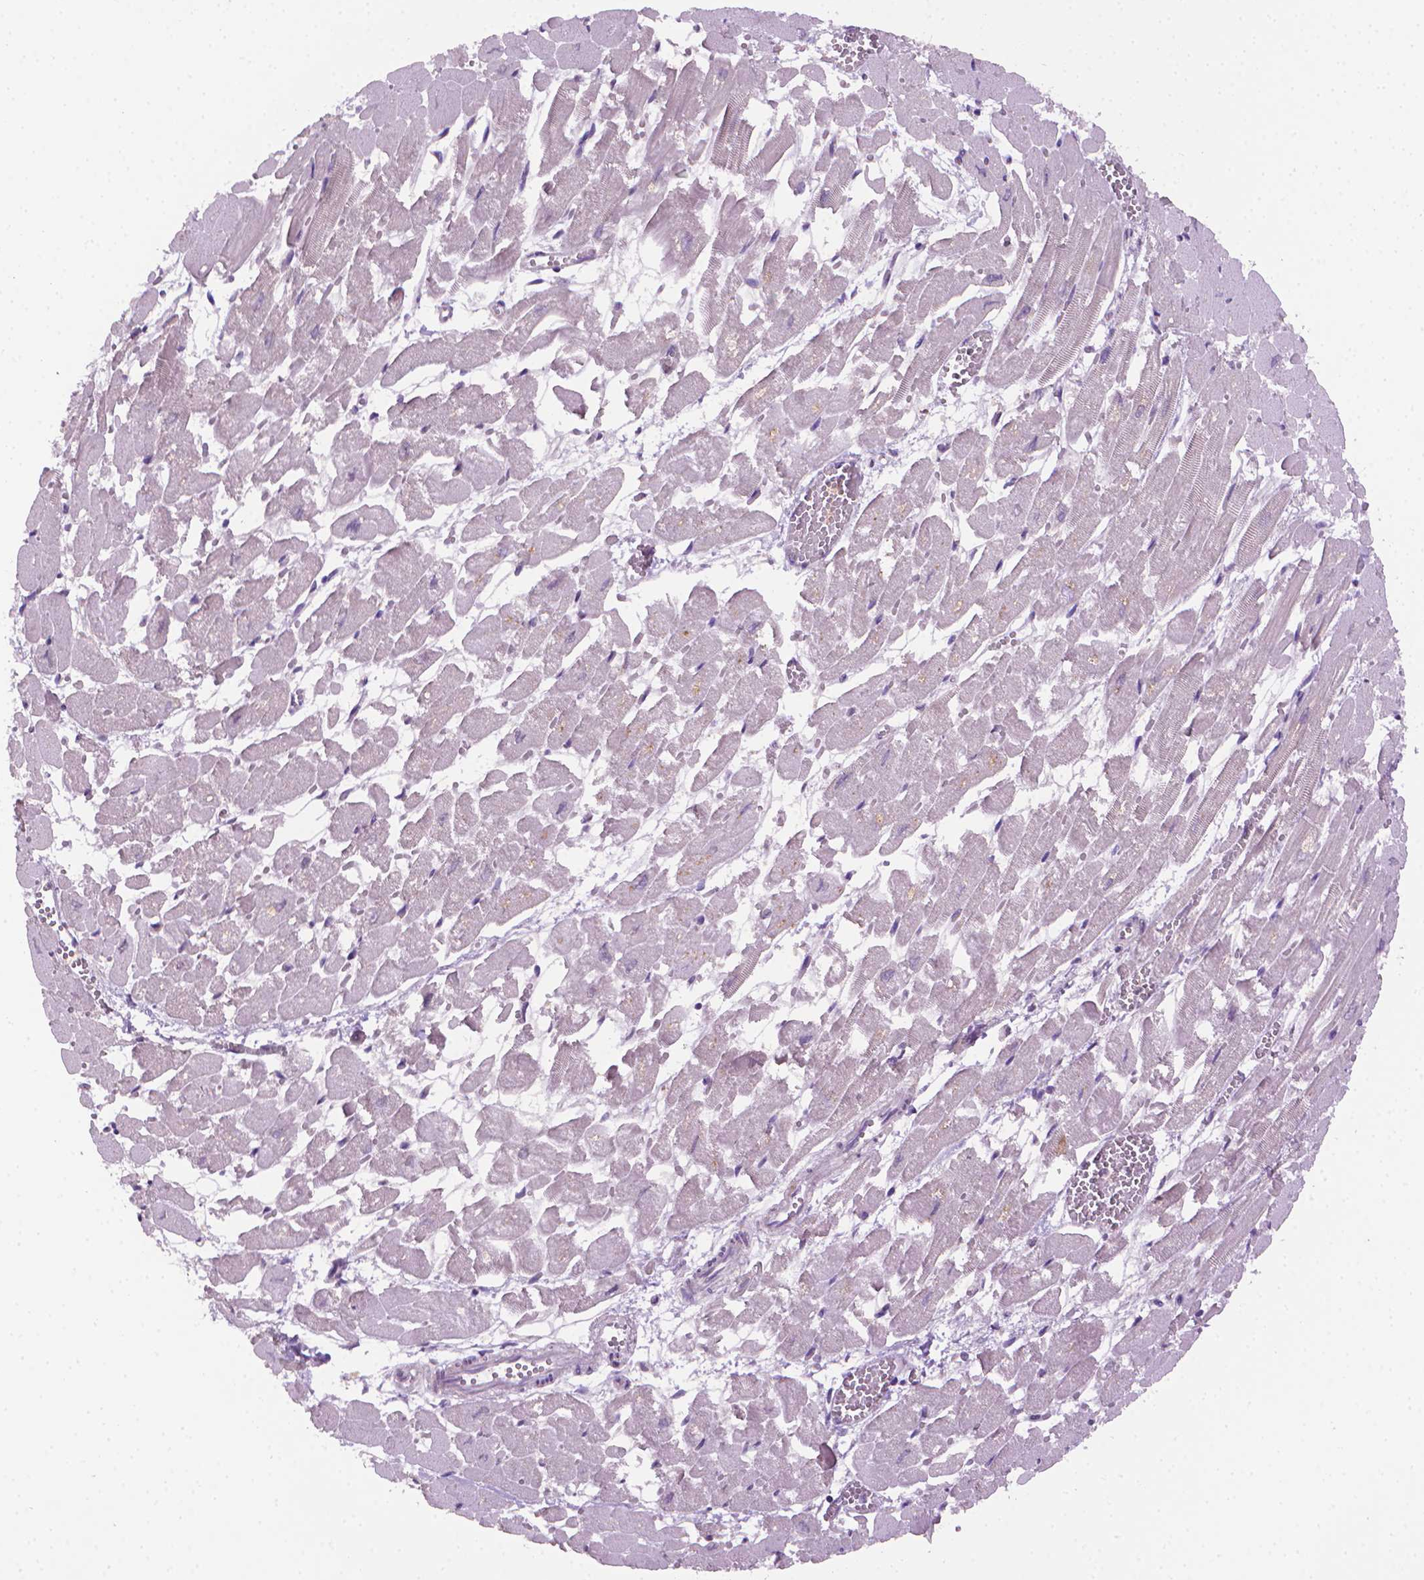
{"staining": {"intensity": "negative", "quantity": "none", "location": "none"}, "tissue": "heart muscle", "cell_type": "Cardiomyocytes", "image_type": "normal", "snomed": [{"axis": "morphology", "description": "Normal tissue, NOS"}, {"axis": "topography", "description": "Heart"}], "caption": "This is an IHC histopathology image of normal human heart muscle. There is no staining in cardiomyocytes.", "gene": "CDKN2D", "patient": {"sex": "female", "age": 52}}